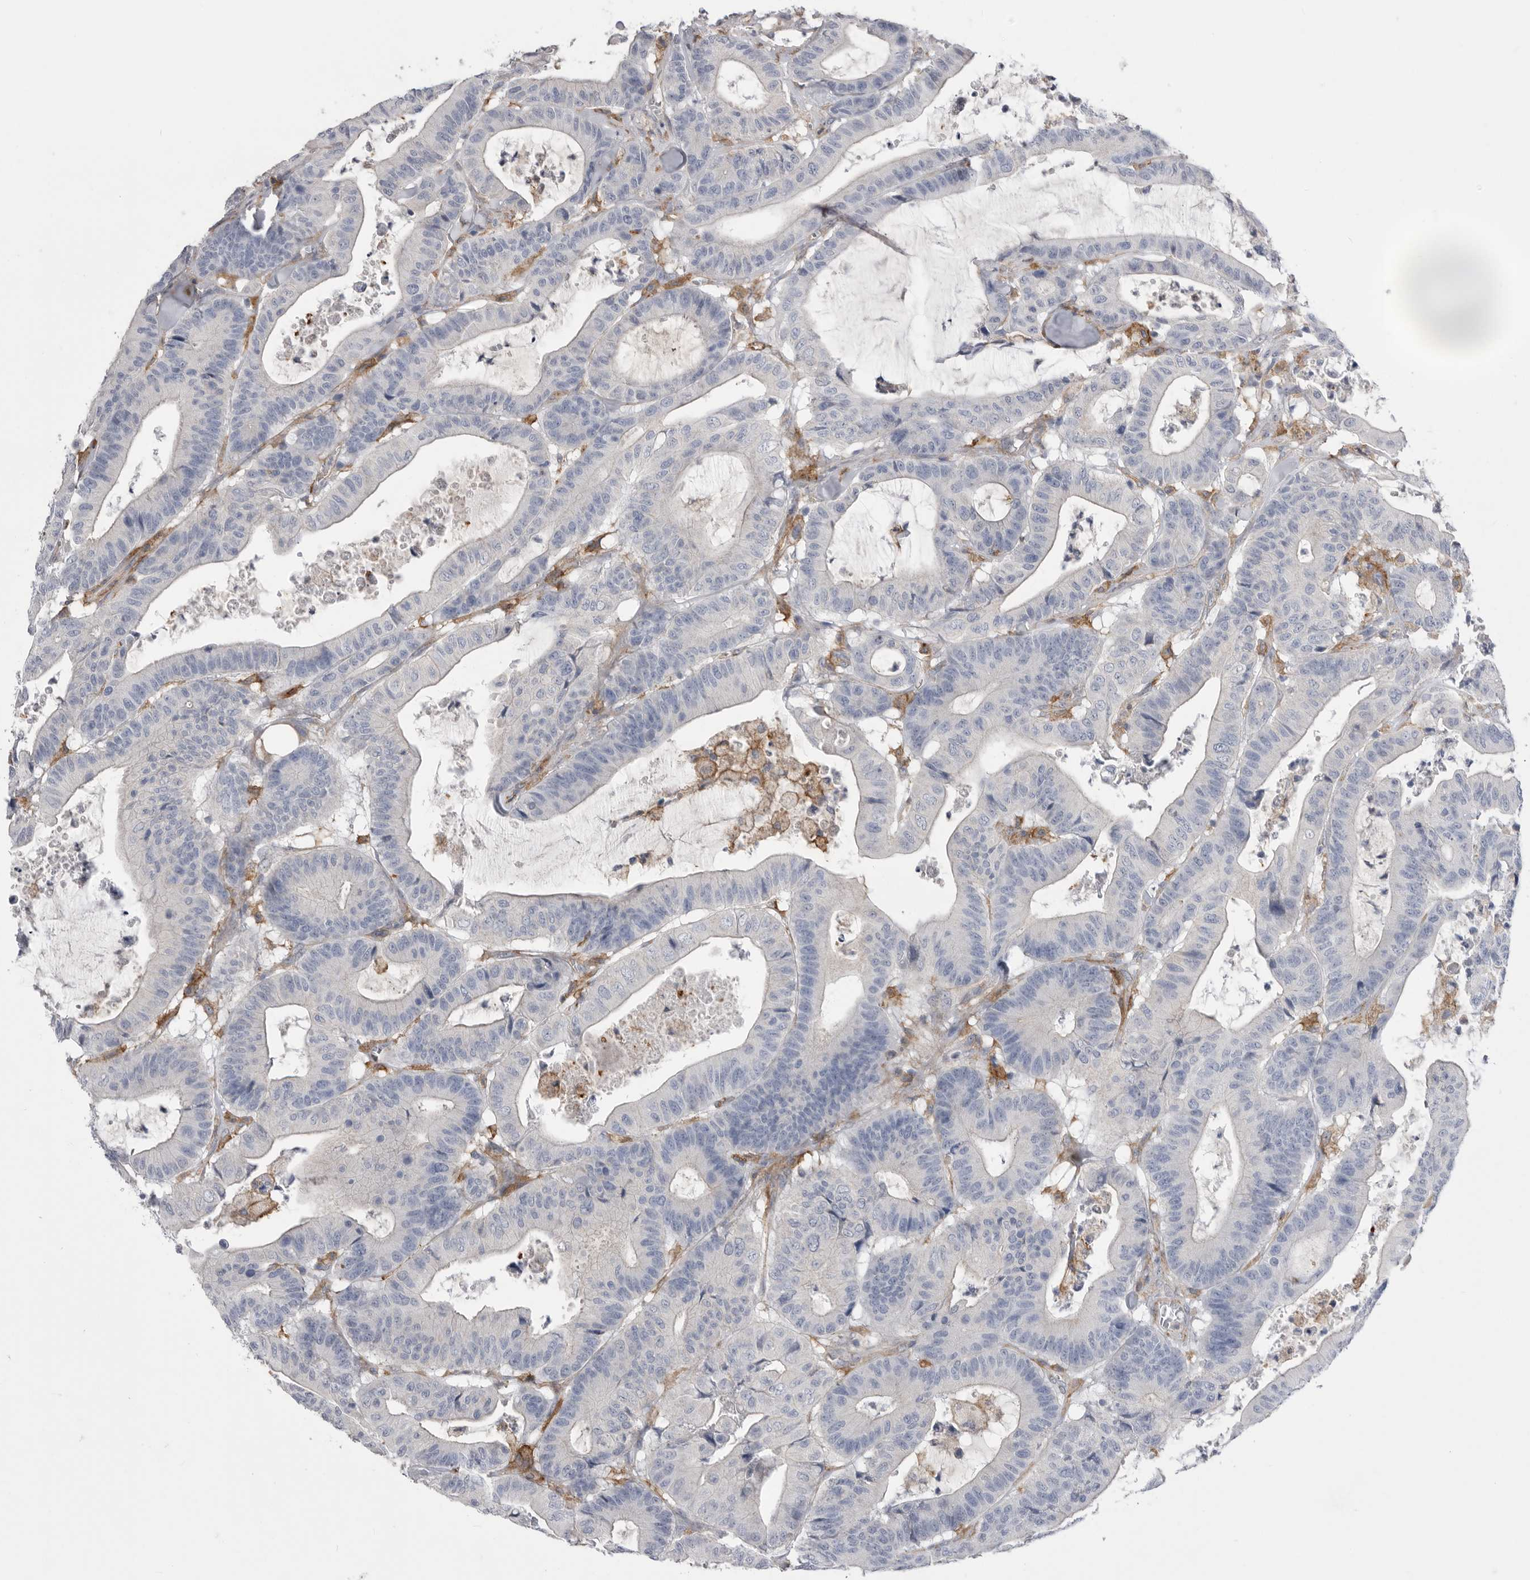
{"staining": {"intensity": "negative", "quantity": "none", "location": "none"}, "tissue": "colorectal cancer", "cell_type": "Tumor cells", "image_type": "cancer", "snomed": [{"axis": "morphology", "description": "Adenocarcinoma, NOS"}, {"axis": "topography", "description": "Colon"}], "caption": "IHC image of neoplastic tissue: colorectal cancer stained with DAB (3,3'-diaminobenzidine) displays no significant protein staining in tumor cells.", "gene": "SIGLEC10", "patient": {"sex": "female", "age": 84}}